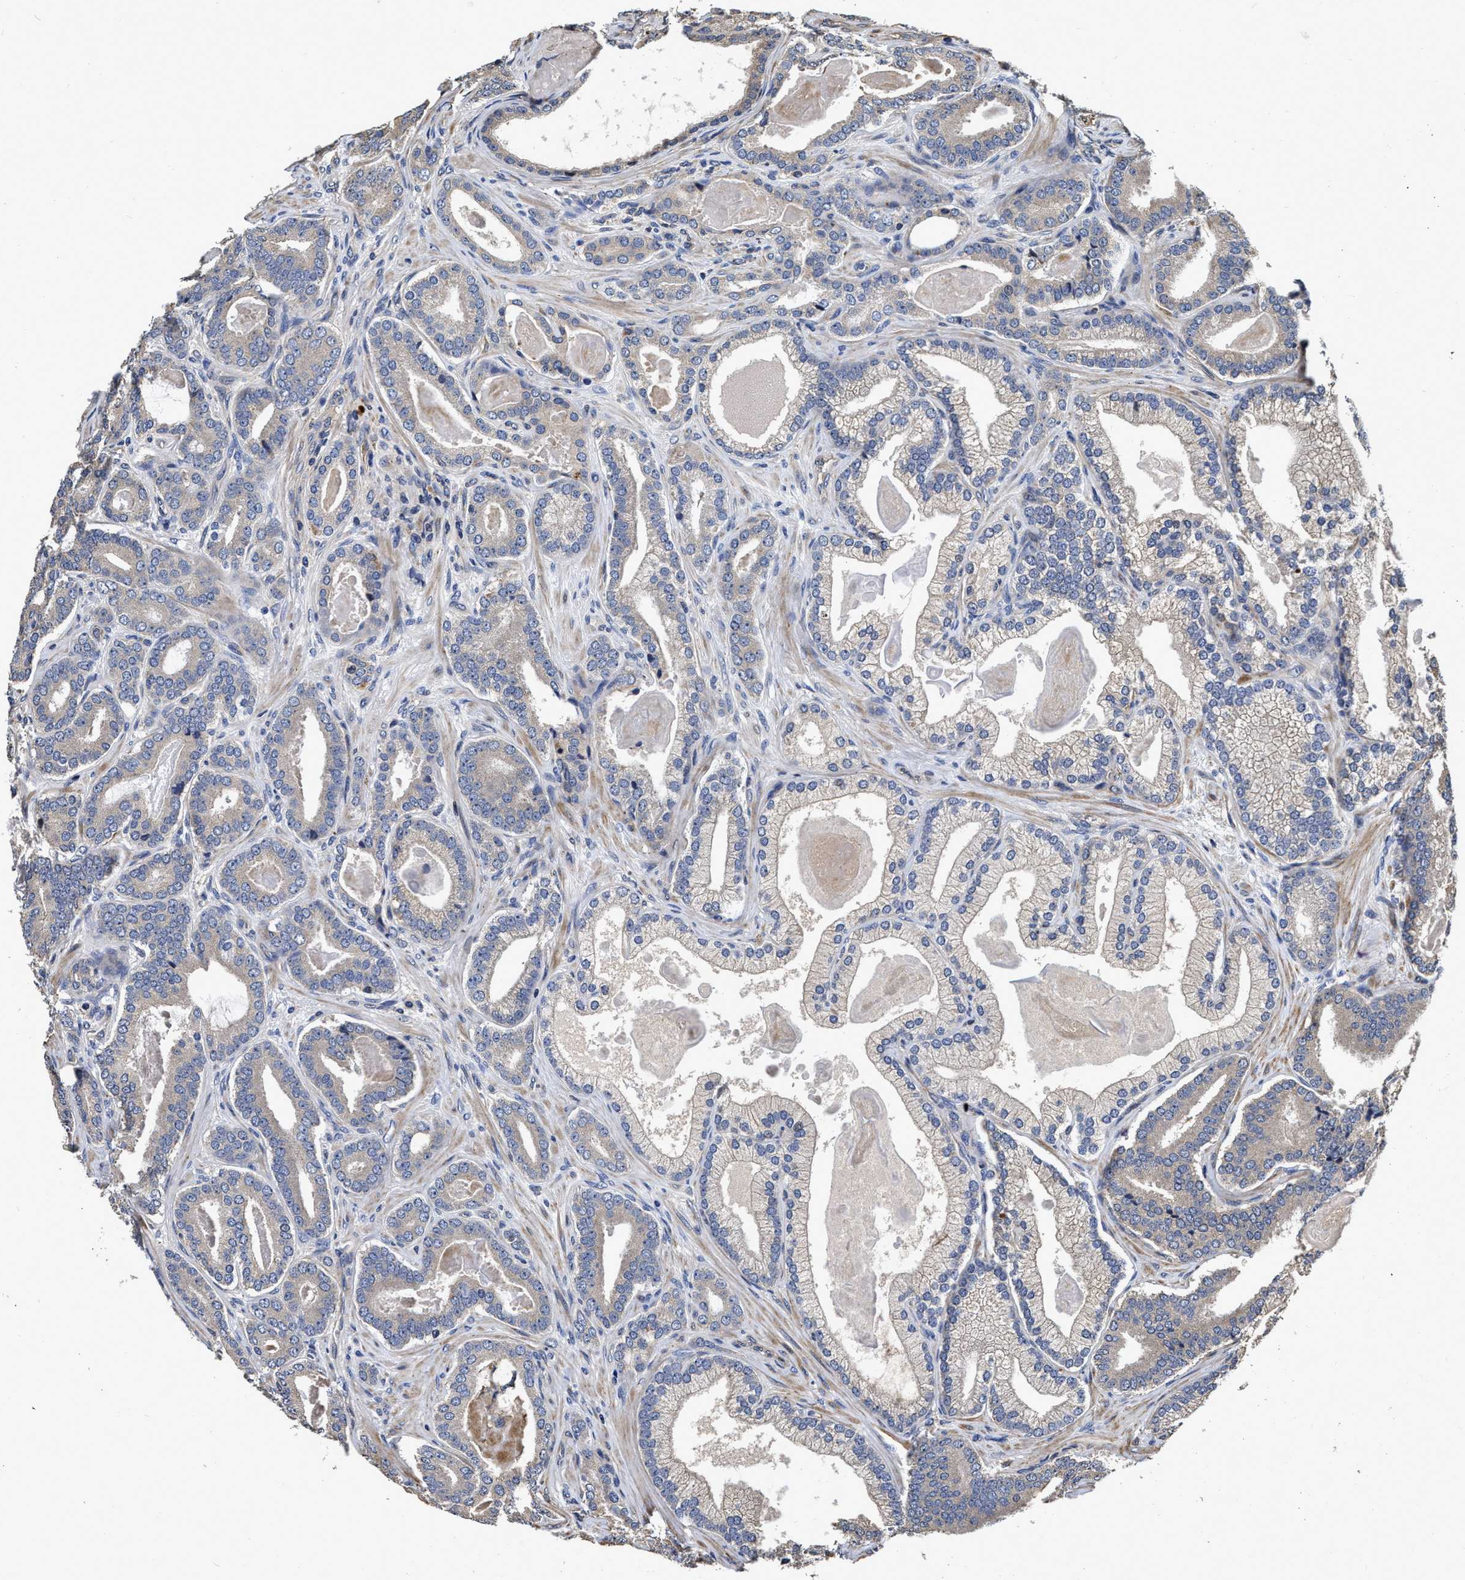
{"staining": {"intensity": "negative", "quantity": "none", "location": "none"}, "tissue": "prostate cancer", "cell_type": "Tumor cells", "image_type": "cancer", "snomed": [{"axis": "morphology", "description": "Adenocarcinoma, High grade"}, {"axis": "topography", "description": "Prostate"}], "caption": "Immunohistochemistry micrograph of neoplastic tissue: human prostate cancer stained with DAB reveals no significant protein positivity in tumor cells.", "gene": "ABCG8", "patient": {"sex": "male", "age": 60}}